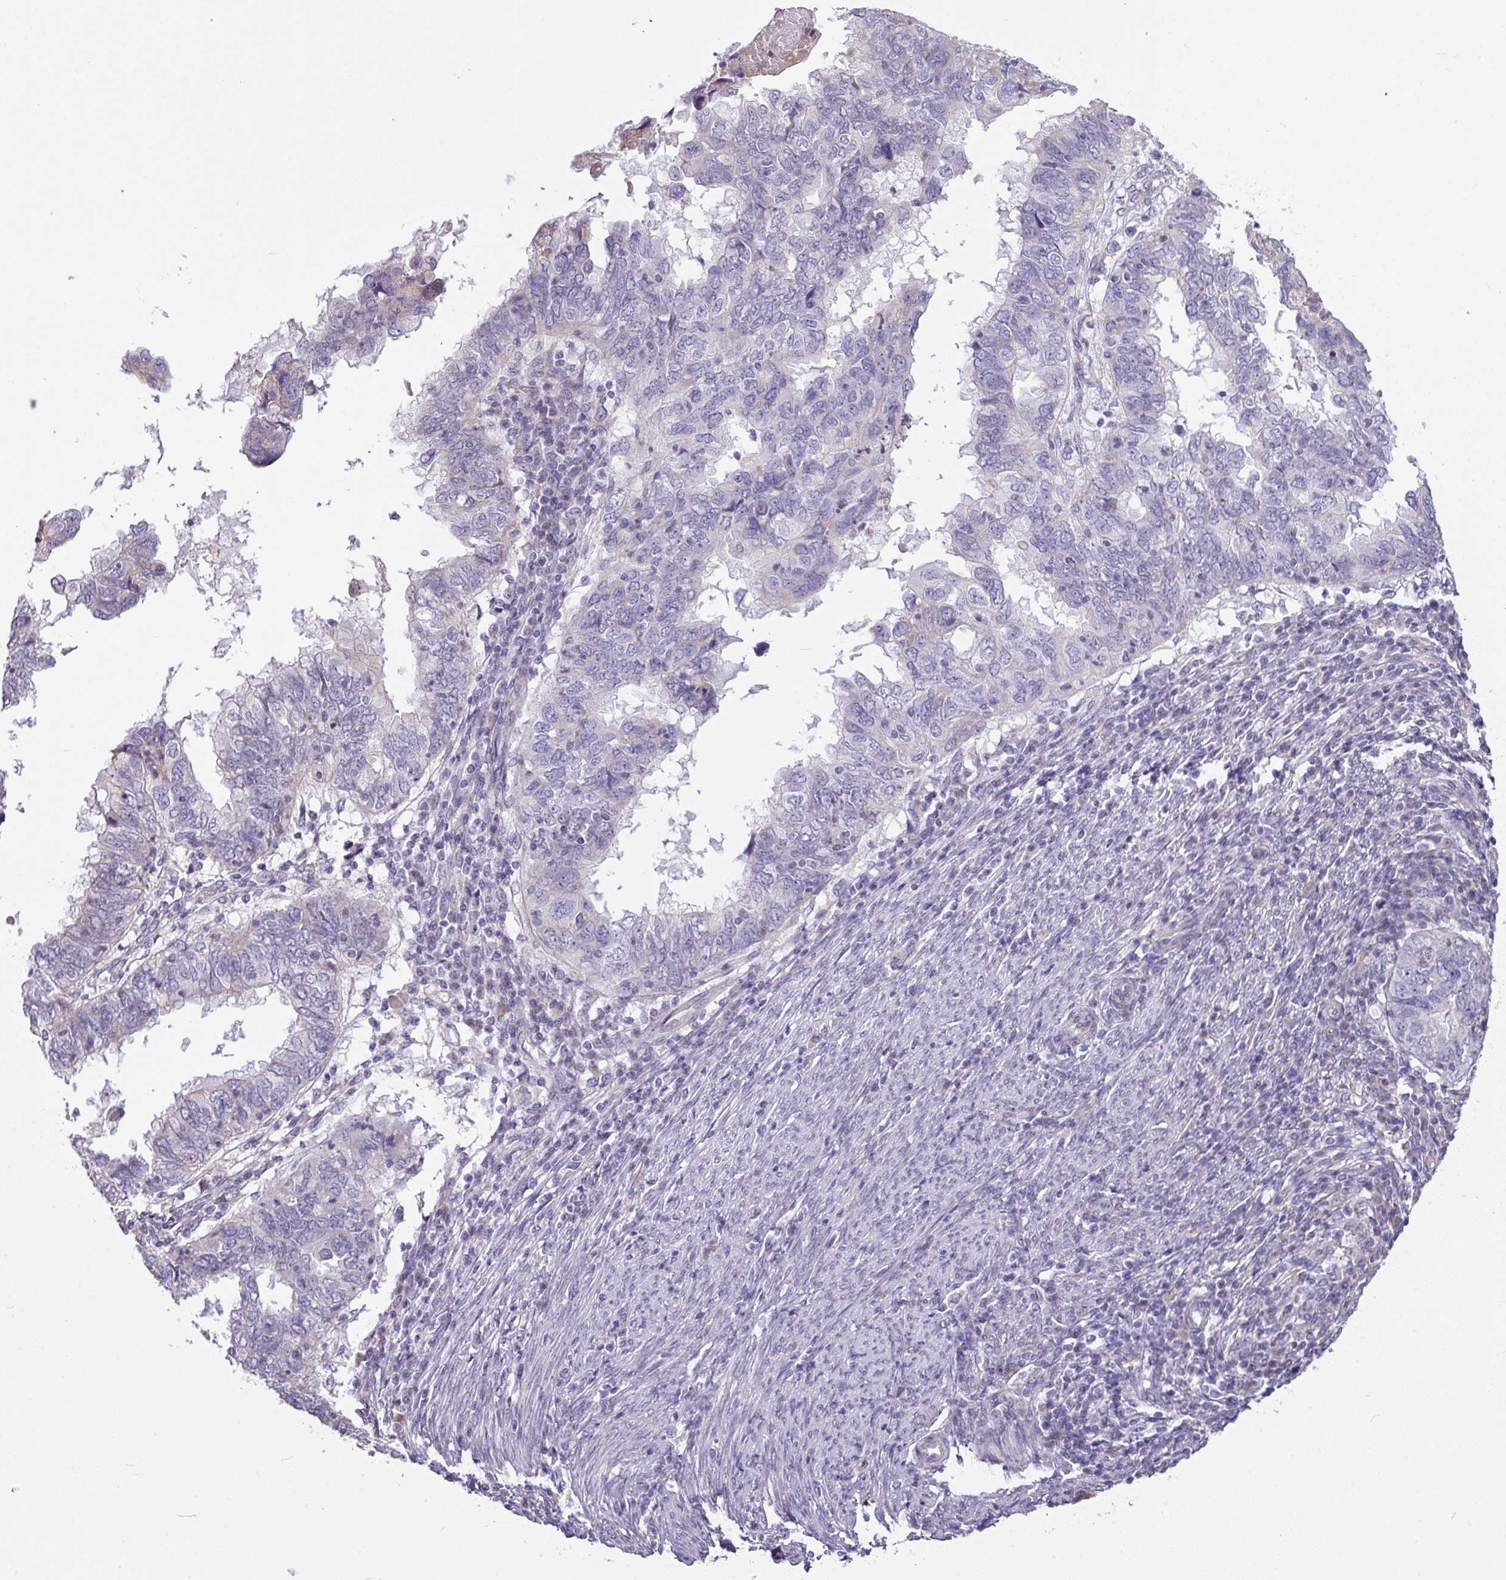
{"staining": {"intensity": "negative", "quantity": "none", "location": "none"}, "tissue": "endometrial cancer", "cell_type": "Tumor cells", "image_type": "cancer", "snomed": [{"axis": "morphology", "description": "Adenocarcinoma, NOS"}, {"axis": "topography", "description": "Uterus"}], "caption": "IHC micrograph of endometrial adenocarcinoma stained for a protein (brown), which demonstrates no expression in tumor cells.", "gene": "IRGC", "patient": {"sex": "female", "age": 77}}